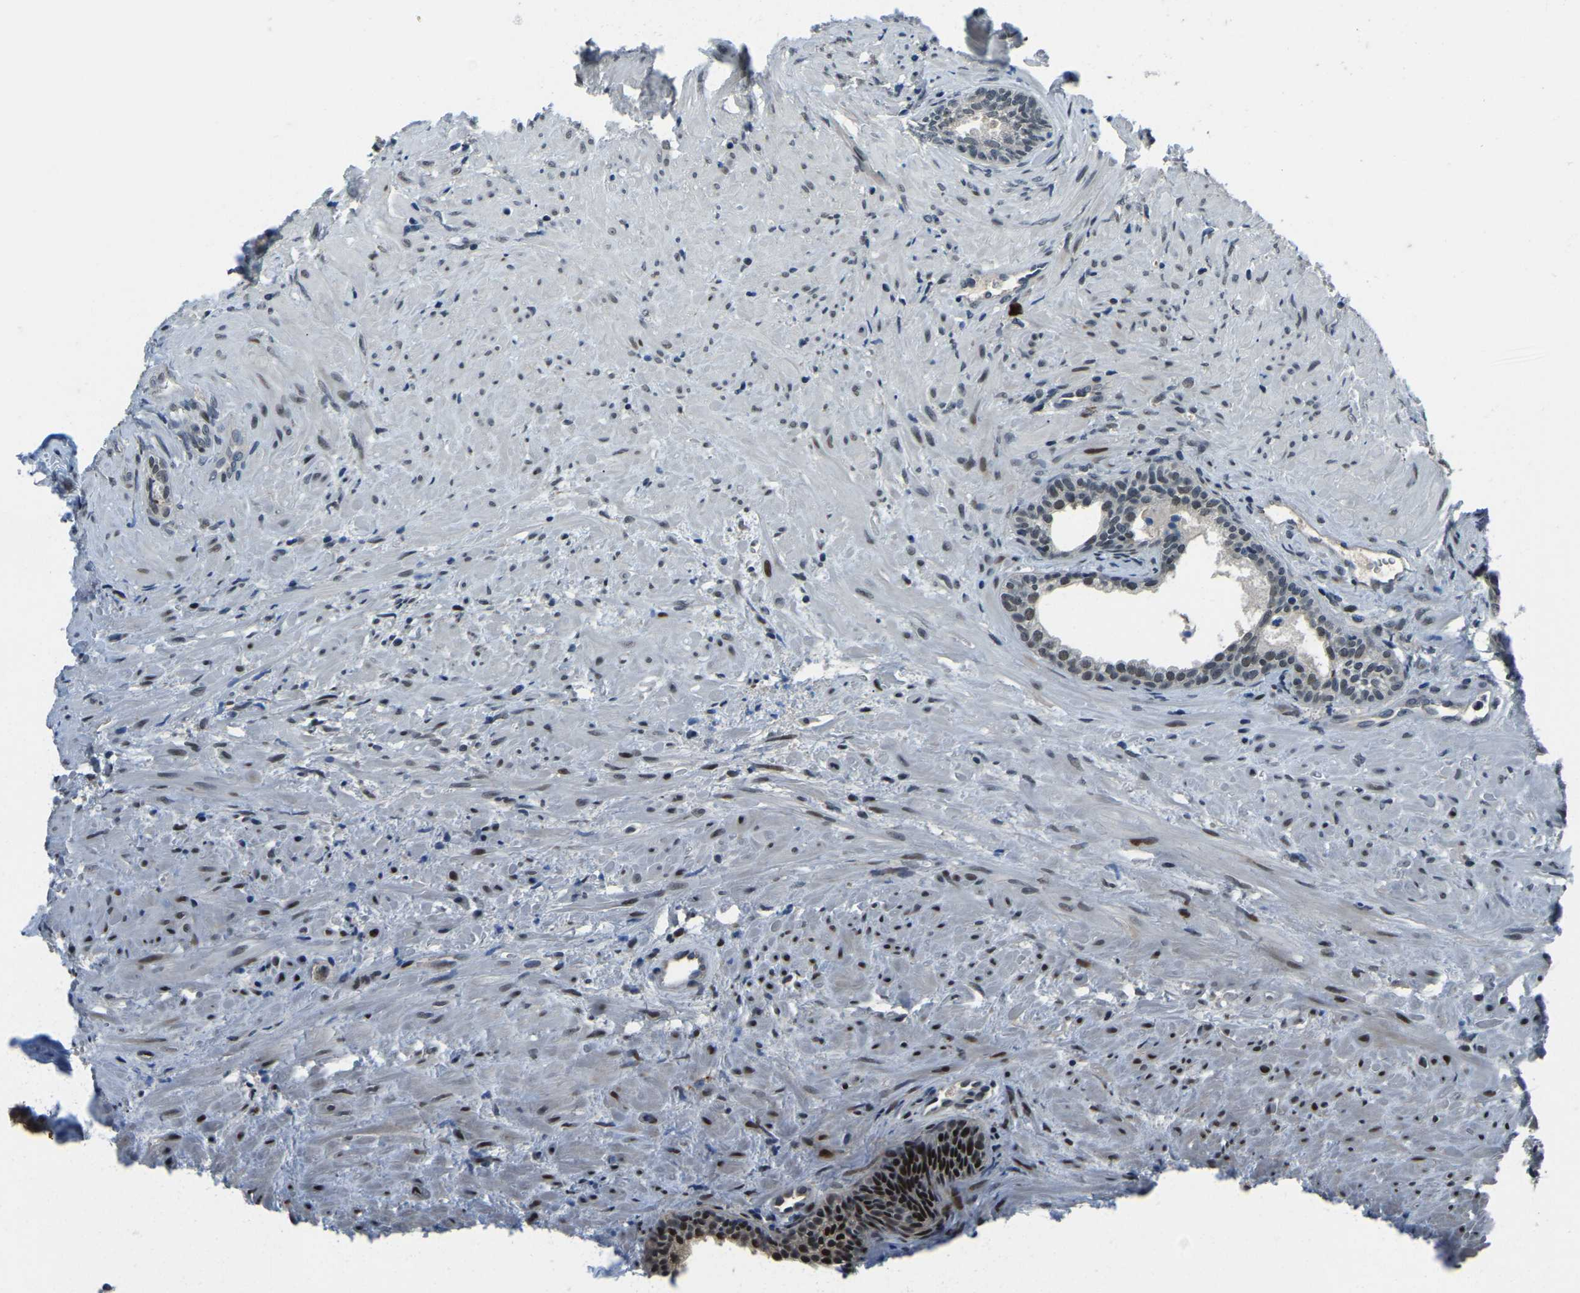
{"staining": {"intensity": "moderate", "quantity": "25%-75%", "location": "cytoplasmic/membranous,nuclear"}, "tissue": "prostate", "cell_type": "Glandular cells", "image_type": "normal", "snomed": [{"axis": "morphology", "description": "Normal tissue, NOS"}, {"axis": "topography", "description": "Prostate"}], "caption": "This is an image of IHC staining of normal prostate, which shows moderate staining in the cytoplasmic/membranous,nuclear of glandular cells.", "gene": "ING2", "patient": {"sex": "male", "age": 76}}